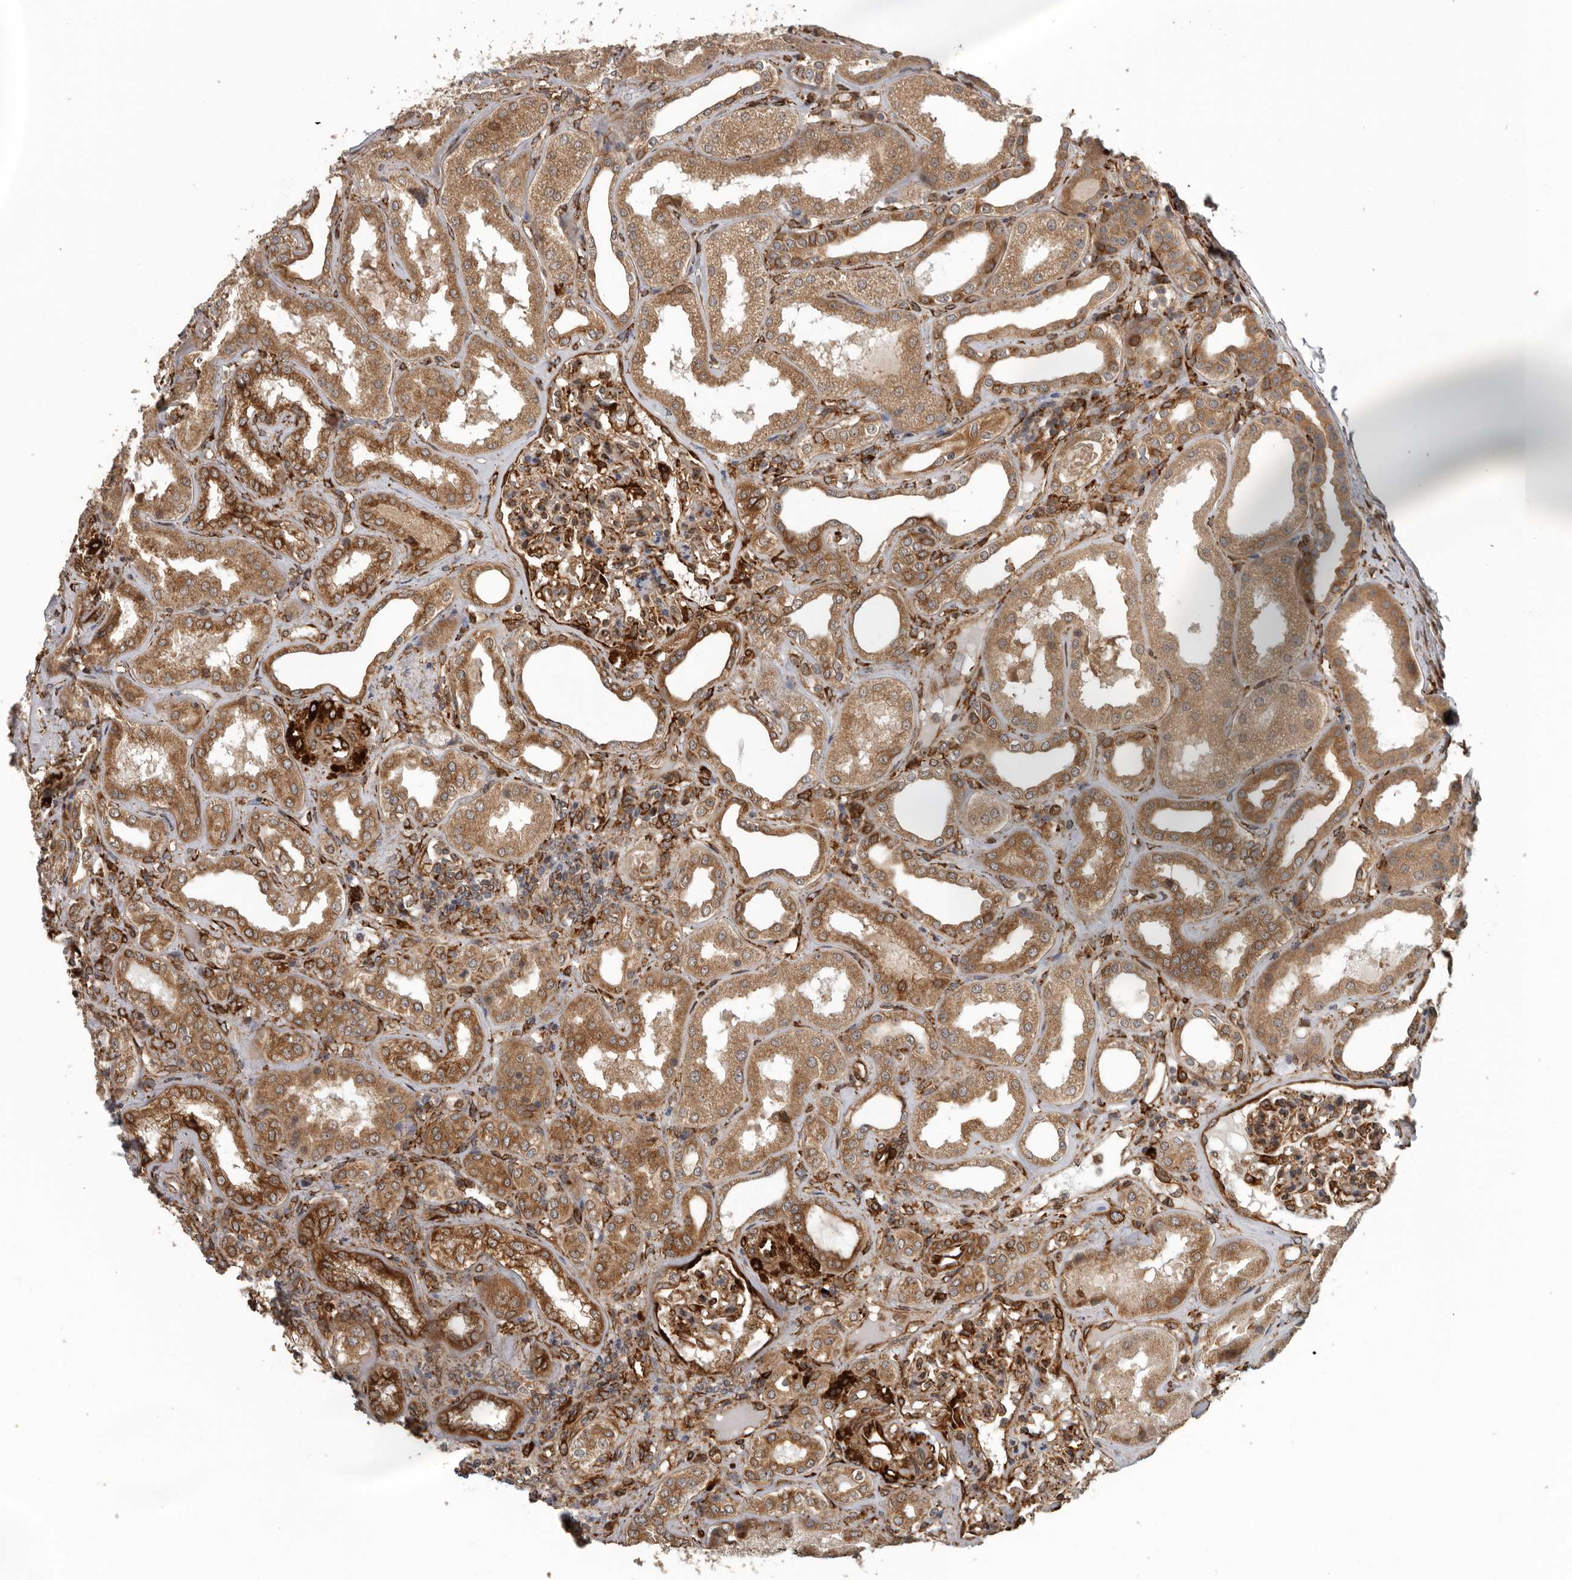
{"staining": {"intensity": "moderate", "quantity": ">75%", "location": "cytoplasmic/membranous"}, "tissue": "kidney", "cell_type": "Cells in glomeruli", "image_type": "normal", "snomed": [{"axis": "morphology", "description": "Normal tissue, NOS"}, {"axis": "topography", "description": "Kidney"}], "caption": "A medium amount of moderate cytoplasmic/membranous staining is appreciated in approximately >75% of cells in glomeruli in normal kidney.", "gene": "CEP350", "patient": {"sex": "female", "age": 56}}